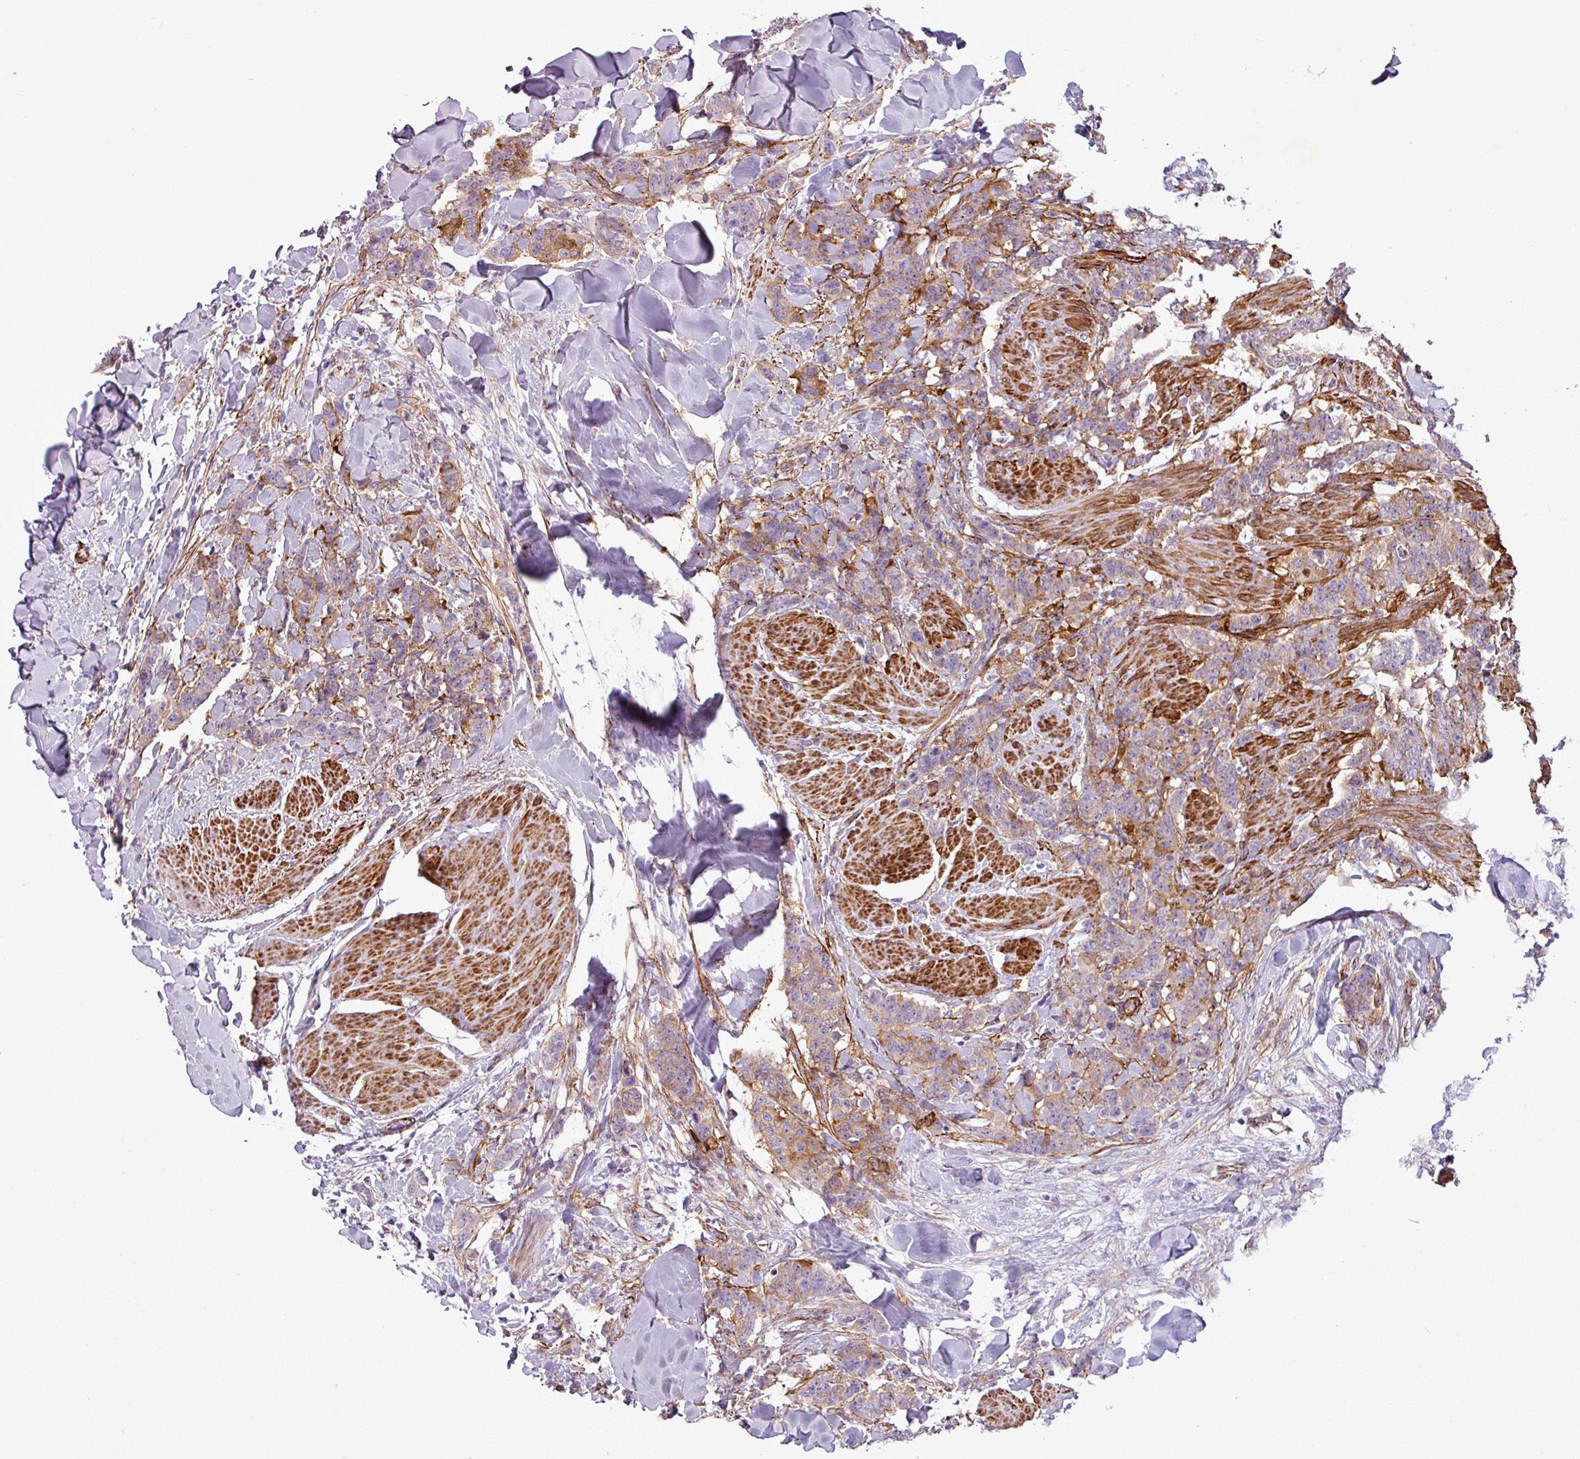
{"staining": {"intensity": "moderate", "quantity": "25%-75%", "location": "cytoplasmic/membranous"}, "tissue": "breast cancer", "cell_type": "Tumor cells", "image_type": "cancer", "snomed": [{"axis": "morphology", "description": "Duct carcinoma"}, {"axis": "topography", "description": "Breast"}], "caption": "Brown immunohistochemical staining in breast invasive ductal carcinoma displays moderate cytoplasmic/membranous staining in about 25%-75% of tumor cells. The protein is stained brown, and the nuclei are stained in blue (DAB IHC with brightfield microscopy, high magnification).", "gene": "ATP10A", "patient": {"sex": "female", "age": 40}}